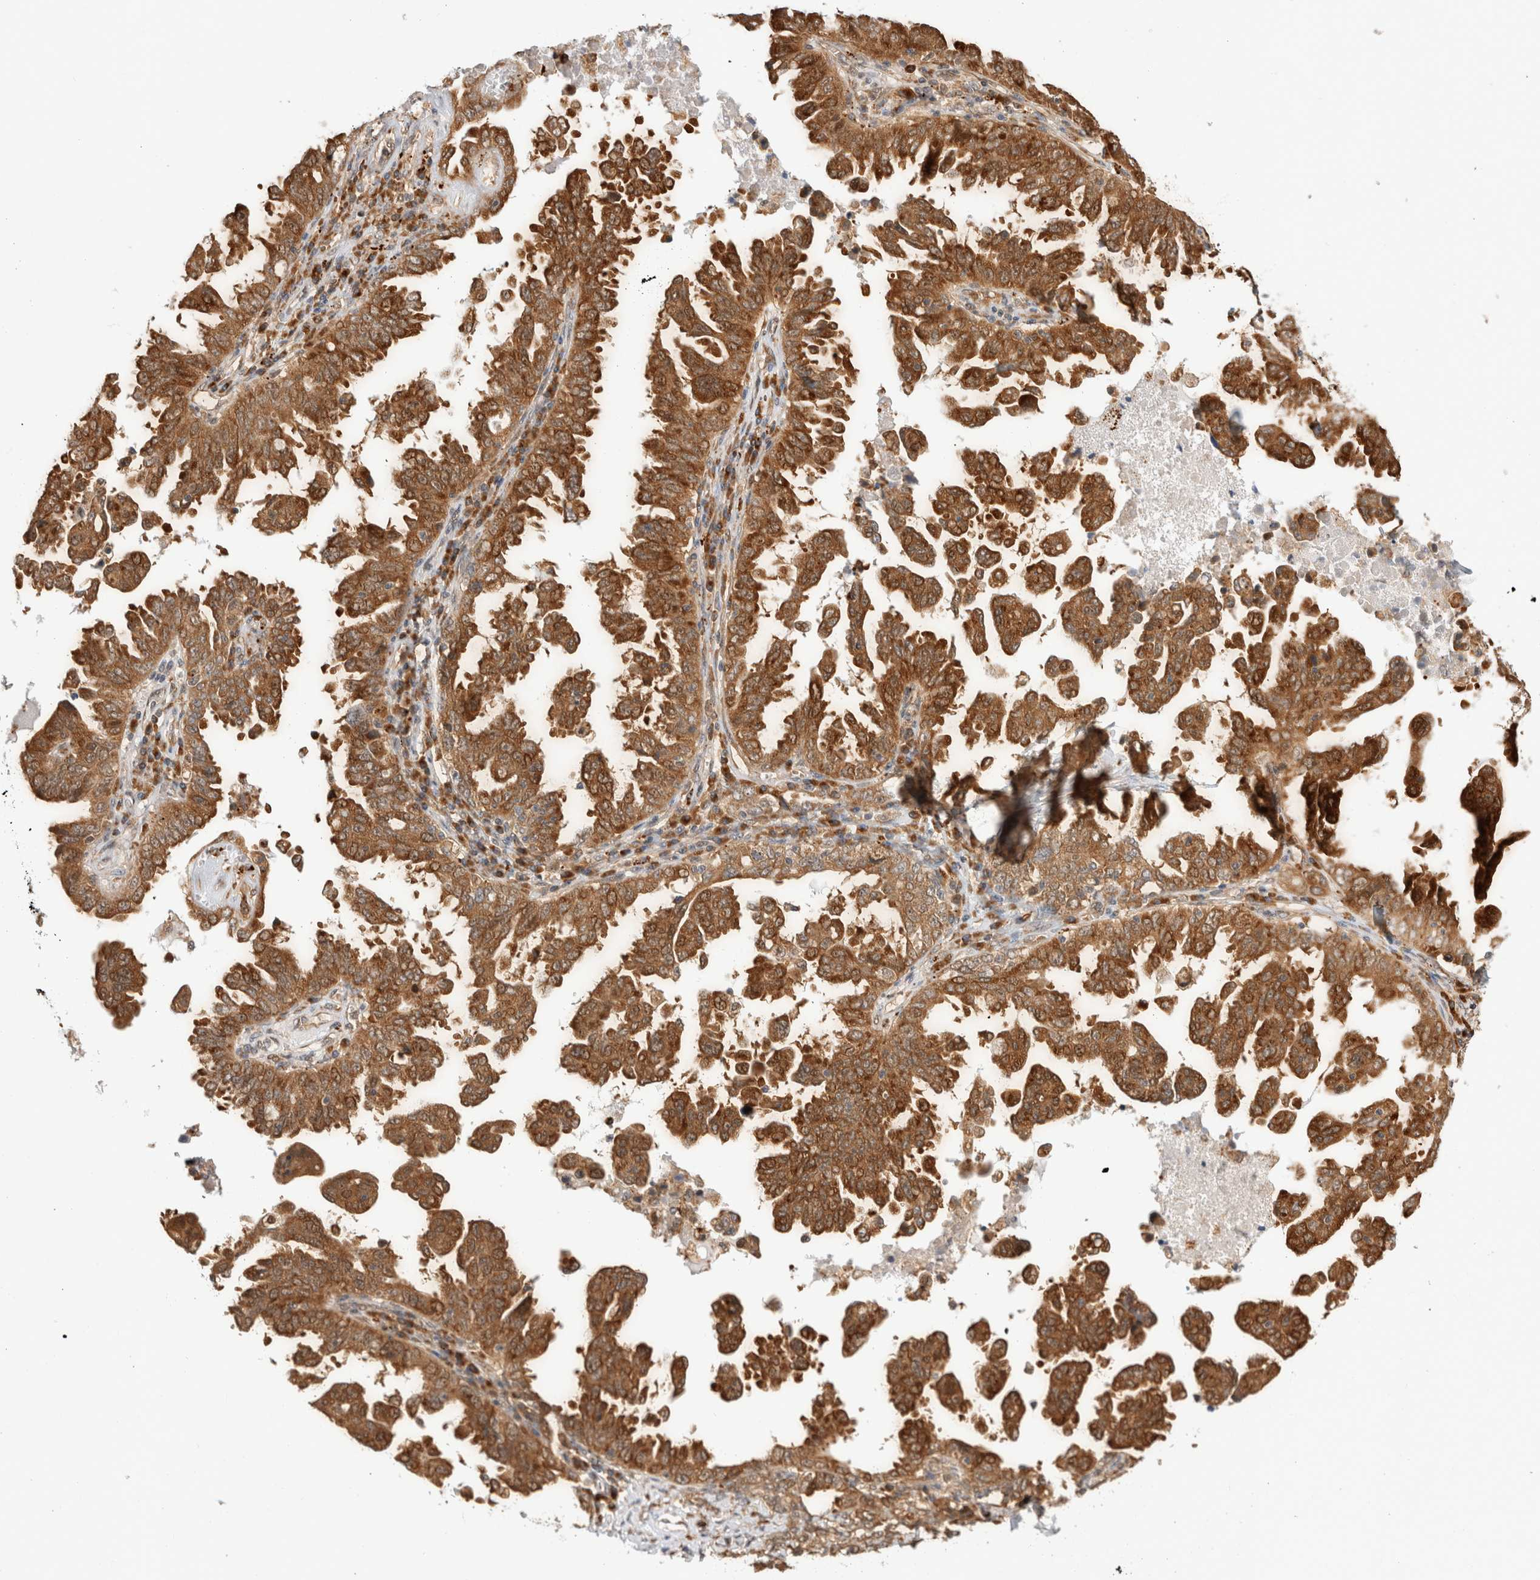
{"staining": {"intensity": "moderate", "quantity": ">75%", "location": "cytoplasmic/membranous"}, "tissue": "ovarian cancer", "cell_type": "Tumor cells", "image_type": "cancer", "snomed": [{"axis": "morphology", "description": "Carcinoma, endometroid"}, {"axis": "topography", "description": "Ovary"}], "caption": "A photomicrograph of human ovarian cancer stained for a protein displays moderate cytoplasmic/membranous brown staining in tumor cells. Using DAB (brown) and hematoxylin (blue) stains, captured at high magnification using brightfield microscopy.", "gene": "ACTL9", "patient": {"sex": "female", "age": 62}}